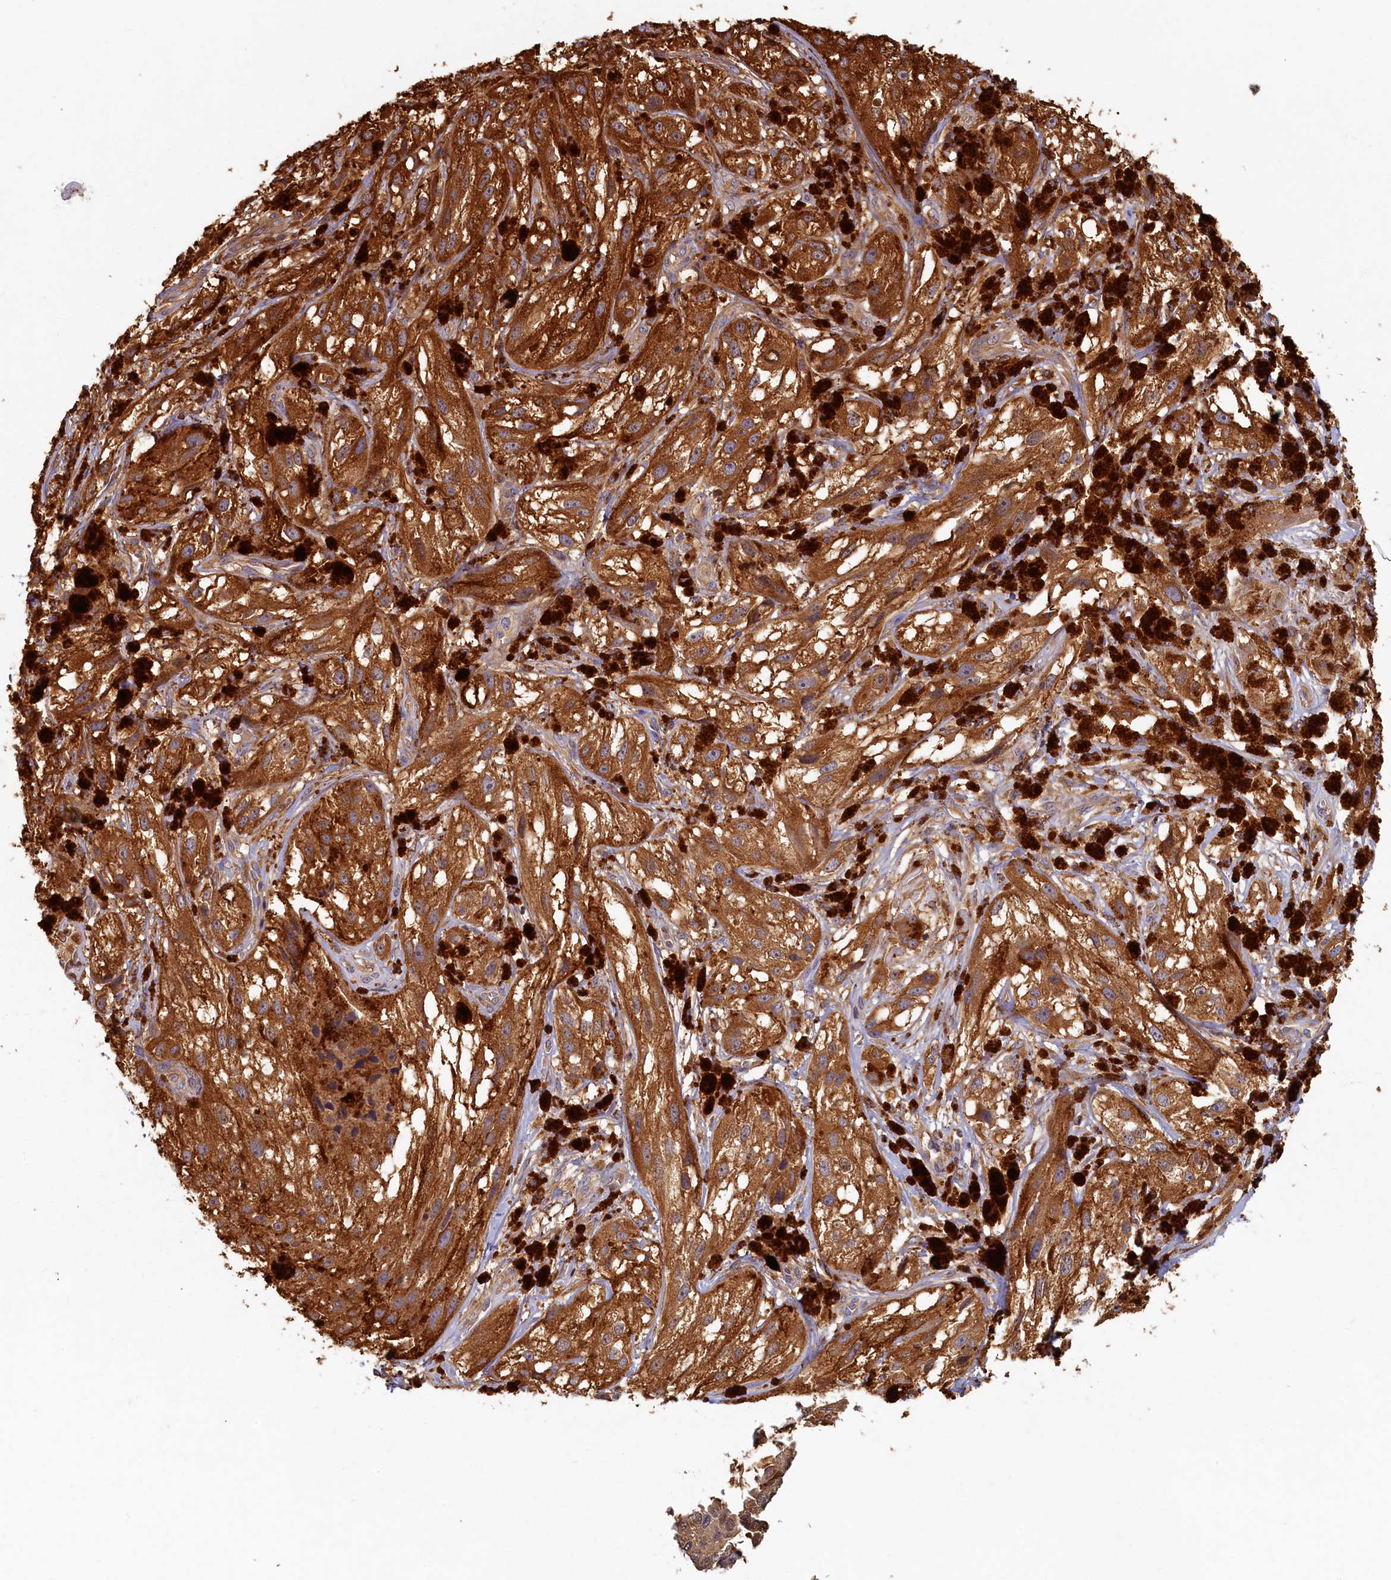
{"staining": {"intensity": "strong", "quantity": ">75%", "location": "cytoplasmic/membranous"}, "tissue": "melanoma", "cell_type": "Tumor cells", "image_type": "cancer", "snomed": [{"axis": "morphology", "description": "Malignant melanoma, NOS"}, {"axis": "topography", "description": "Skin"}], "caption": "Brown immunohistochemical staining in melanoma displays strong cytoplasmic/membranous staining in approximately >75% of tumor cells. (DAB (3,3'-diaminobenzidine) IHC with brightfield microscopy, high magnification).", "gene": "TIMM8B", "patient": {"sex": "male", "age": 88}}